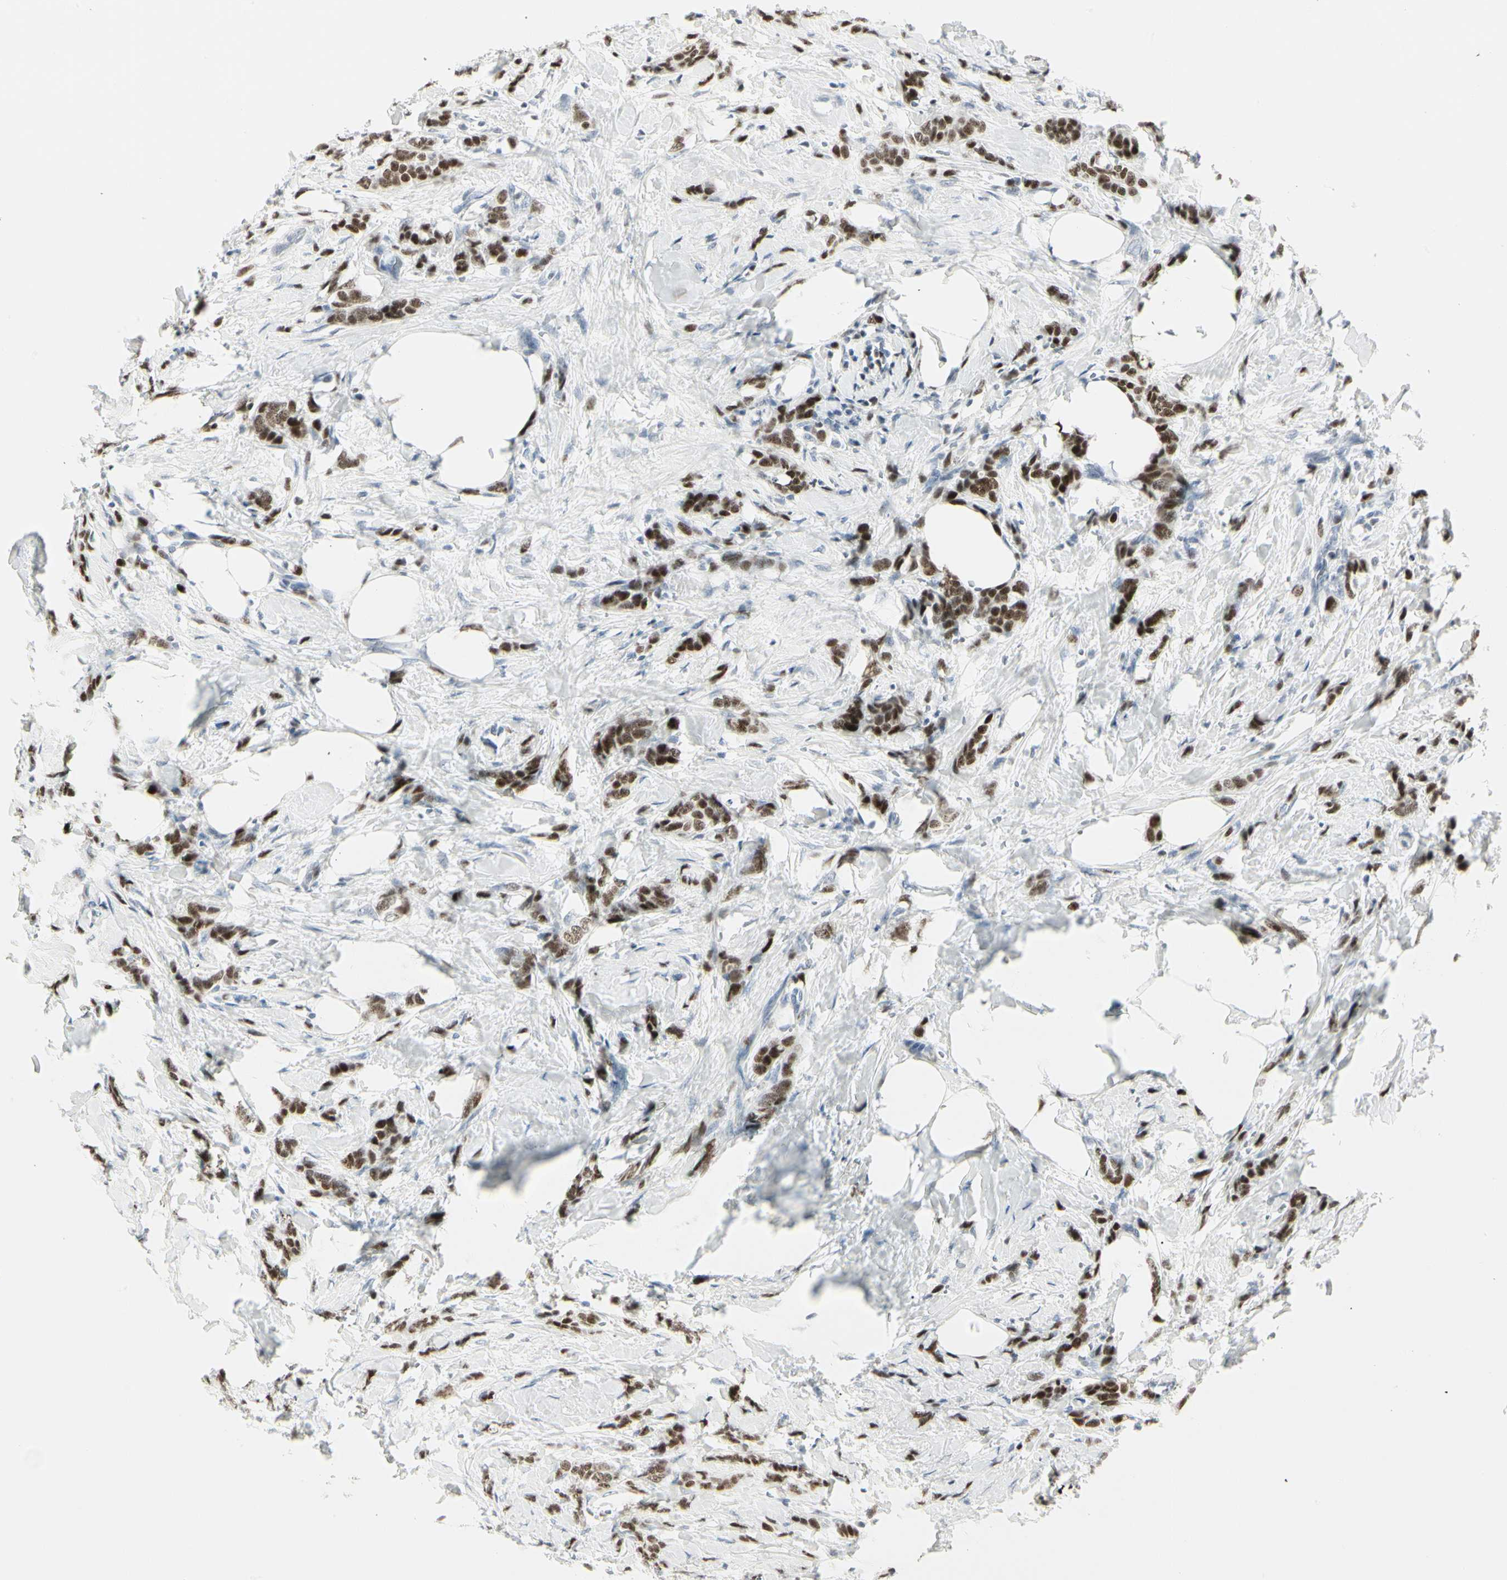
{"staining": {"intensity": "strong", "quantity": ">75%", "location": "nuclear"}, "tissue": "breast cancer", "cell_type": "Tumor cells", "image_type": "cancer", "snomed": [{"axis": "morphology", "description": "Lobular carcinoma, in situ"}, {"axis": "morphology", "description": "Lobular carcinoma"}, {"axis": "topography", "description": "Breast"}], "caption": "Tumor cells demonstrate strong nuclear staining in approximately >75% of cells in breast lobular carcinoma in situ. (DAB (3,3'-diaminobenzidine) IHC with brightfield microscopy, high magnification).", "gene": "ZBTB7B", "patient": {"sex": "female", "age": 41}}